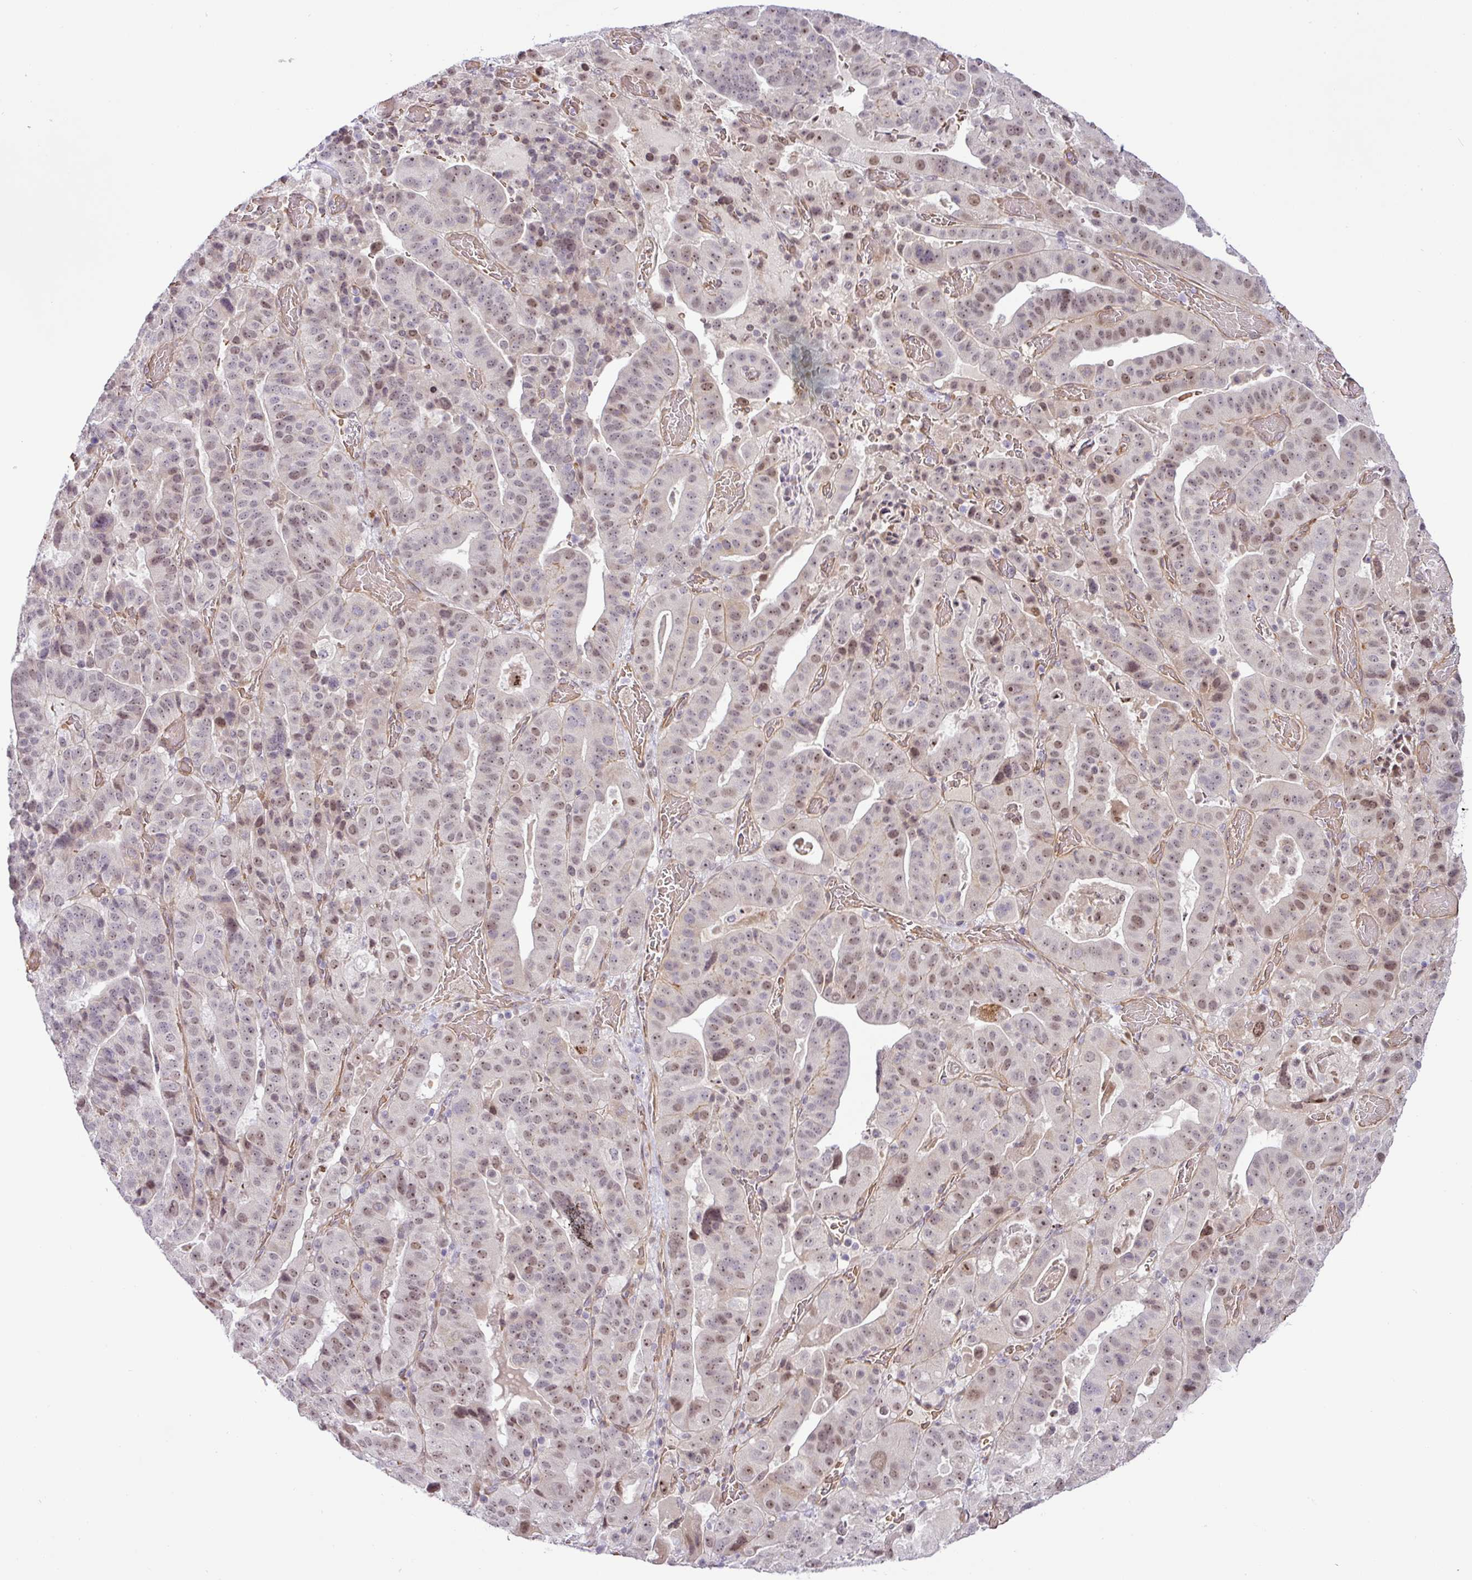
{"staining": {"intensity": "moderate", "quantity": "25%-75%", "location": "nuclear"}, "tissue": "stomach cancer", "cell_type": "Tumor cells", "image_type": "cancer", "snomed": [{"axis": "morphology", "description": "Adenocarcinoma, NOS"}, {"axis": "topography", "description": "Stomach"}], "caption": "Protein expression analysis of adenocarcinoma (stomach) exhibits moderate nuclear positivity in approximately 25%-75% of tumor cells.", "gene": "PARP2", "patient": {"sex": "male", "age": 48}}